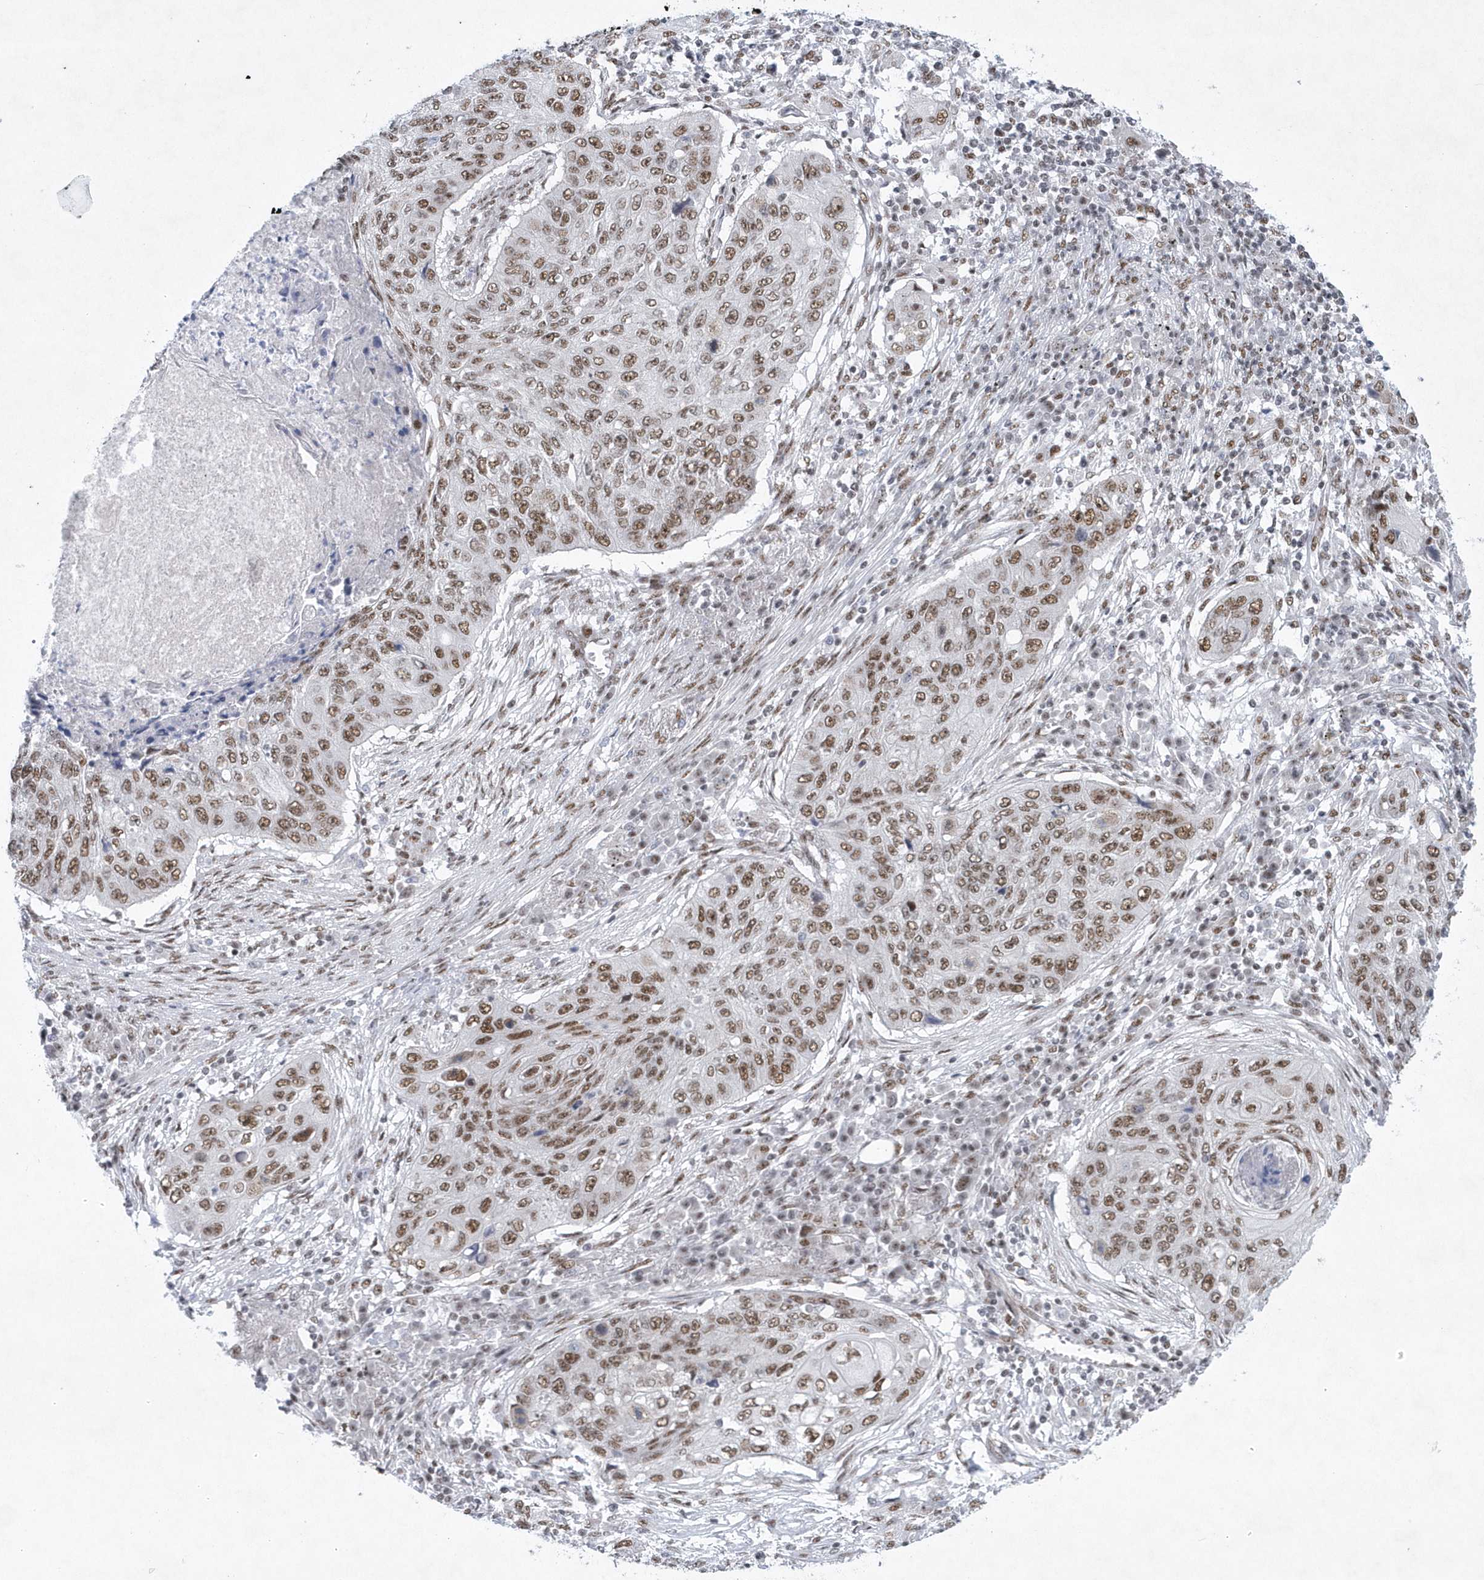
{"staining": {"intensity": "moderate", "quantity": ">75%", "location": "nuclear"}, "tissue": "lung cancer", "cell_type": "Tumor cells", "image_type": "cancer", "snomed": [{"axis": "morphology", "description": "Squamous cell carcinoma, NOS"}, {"axis": "topography", "description": "Lung"}], "caption": "Immunohistochemical staining of lung cancer displays medium levels of moderate nuclear protein staining in approximately >75% of tumor cells.", "gene": "DCLRE1A", "patient": {"sex": "female", "age": 63}}